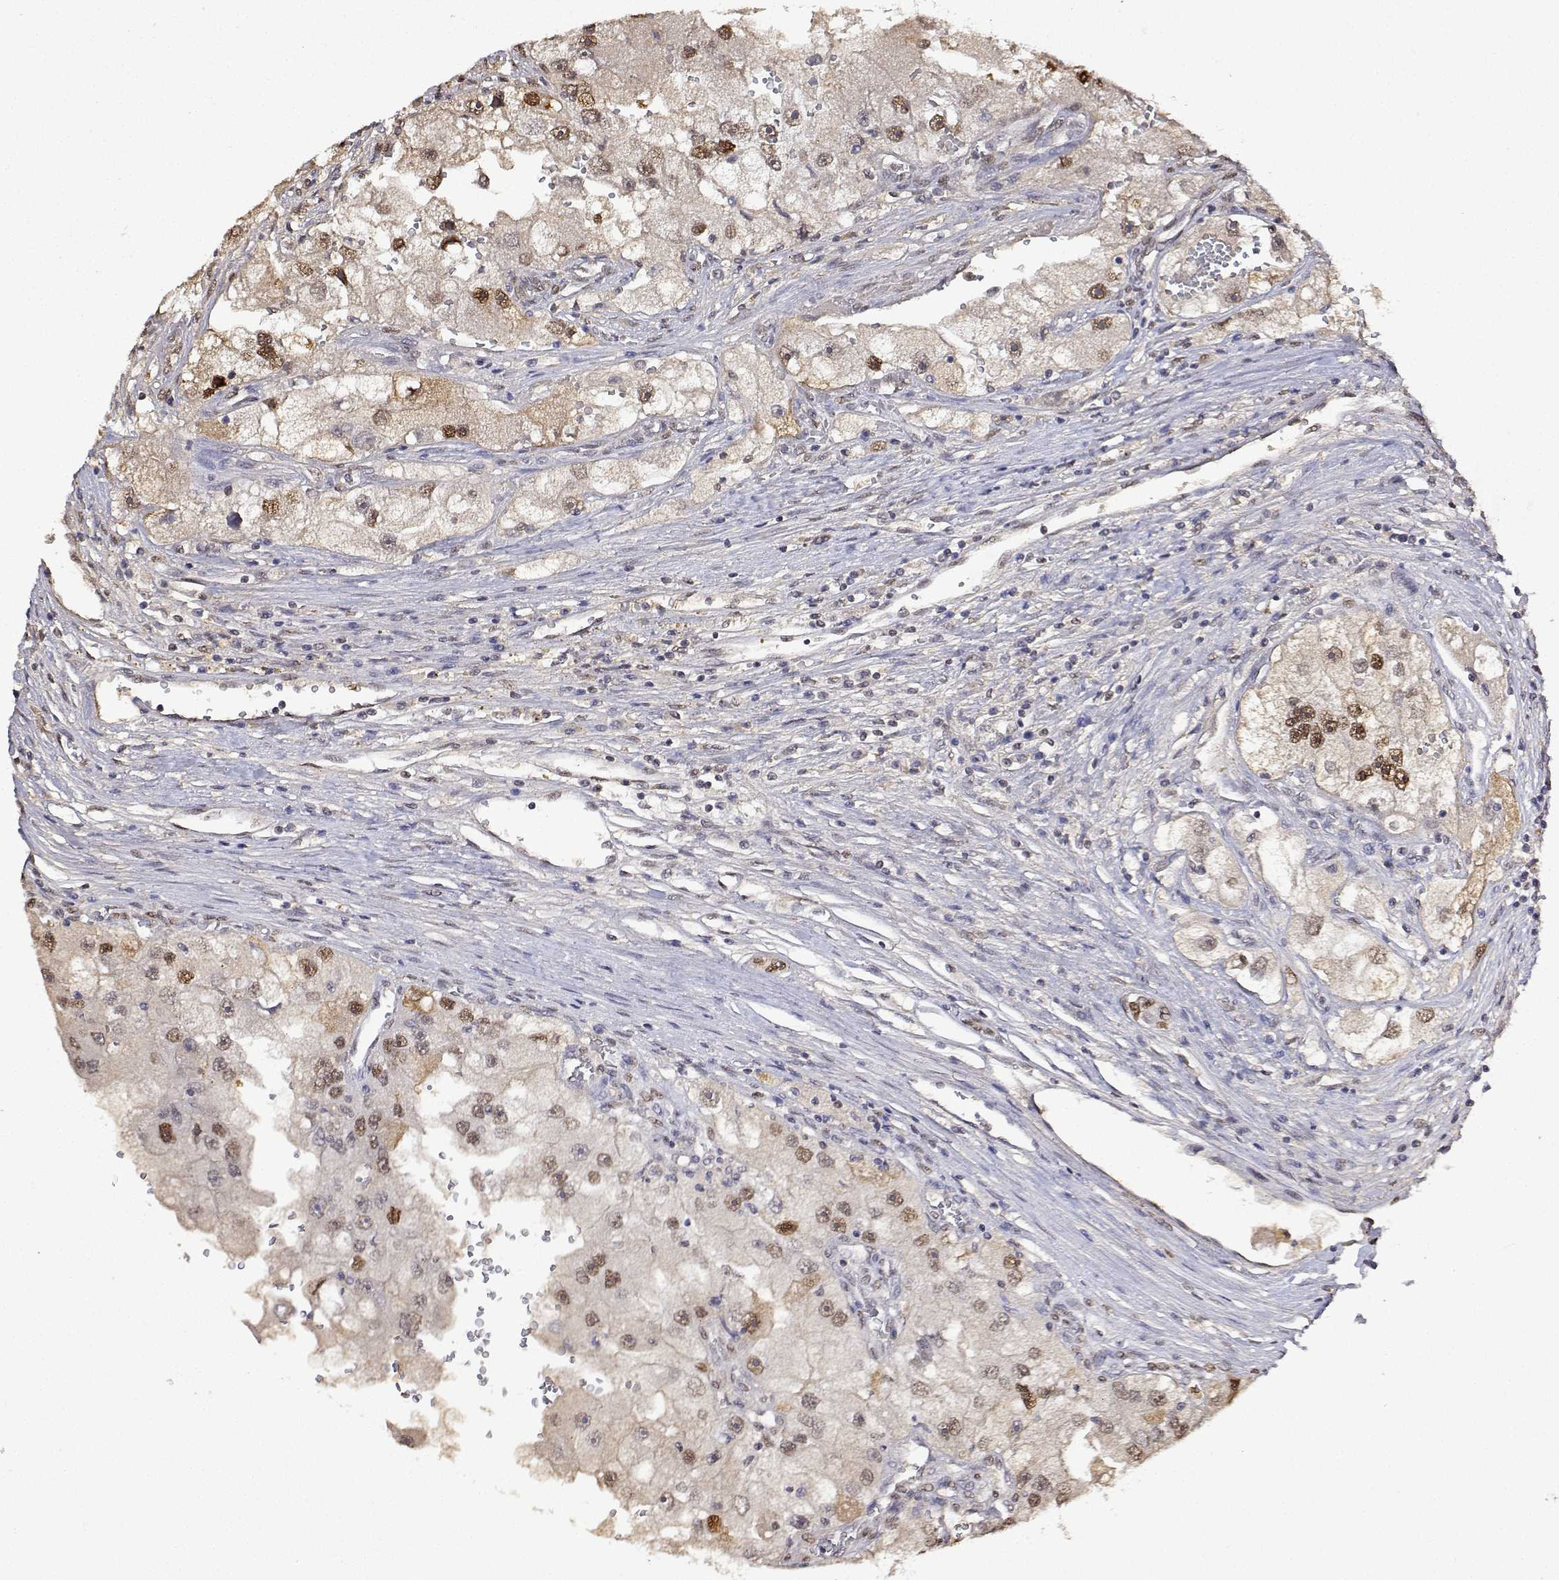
{"staining": {"intensity": "moderate", "quantity": ">75%", "location": "nuclear"}, "tissue": "renal cancer", "cell_type": "Tumor cells", "image_type": "cancer", "snomed": [{"axis": "morphology", "description": "Adenocarcinoma, NOS"}, {"axis": "topography", "description": "Kidney"}], "caption": "Immunohistochemistry (IHC) of renal cancer (adenocarcinoma) demonstrates medium levels of moderate nuclear expression in about >75% of tumor cells.", "gene": "TPI1", "patient": {"sex": "male", "age": 63}}